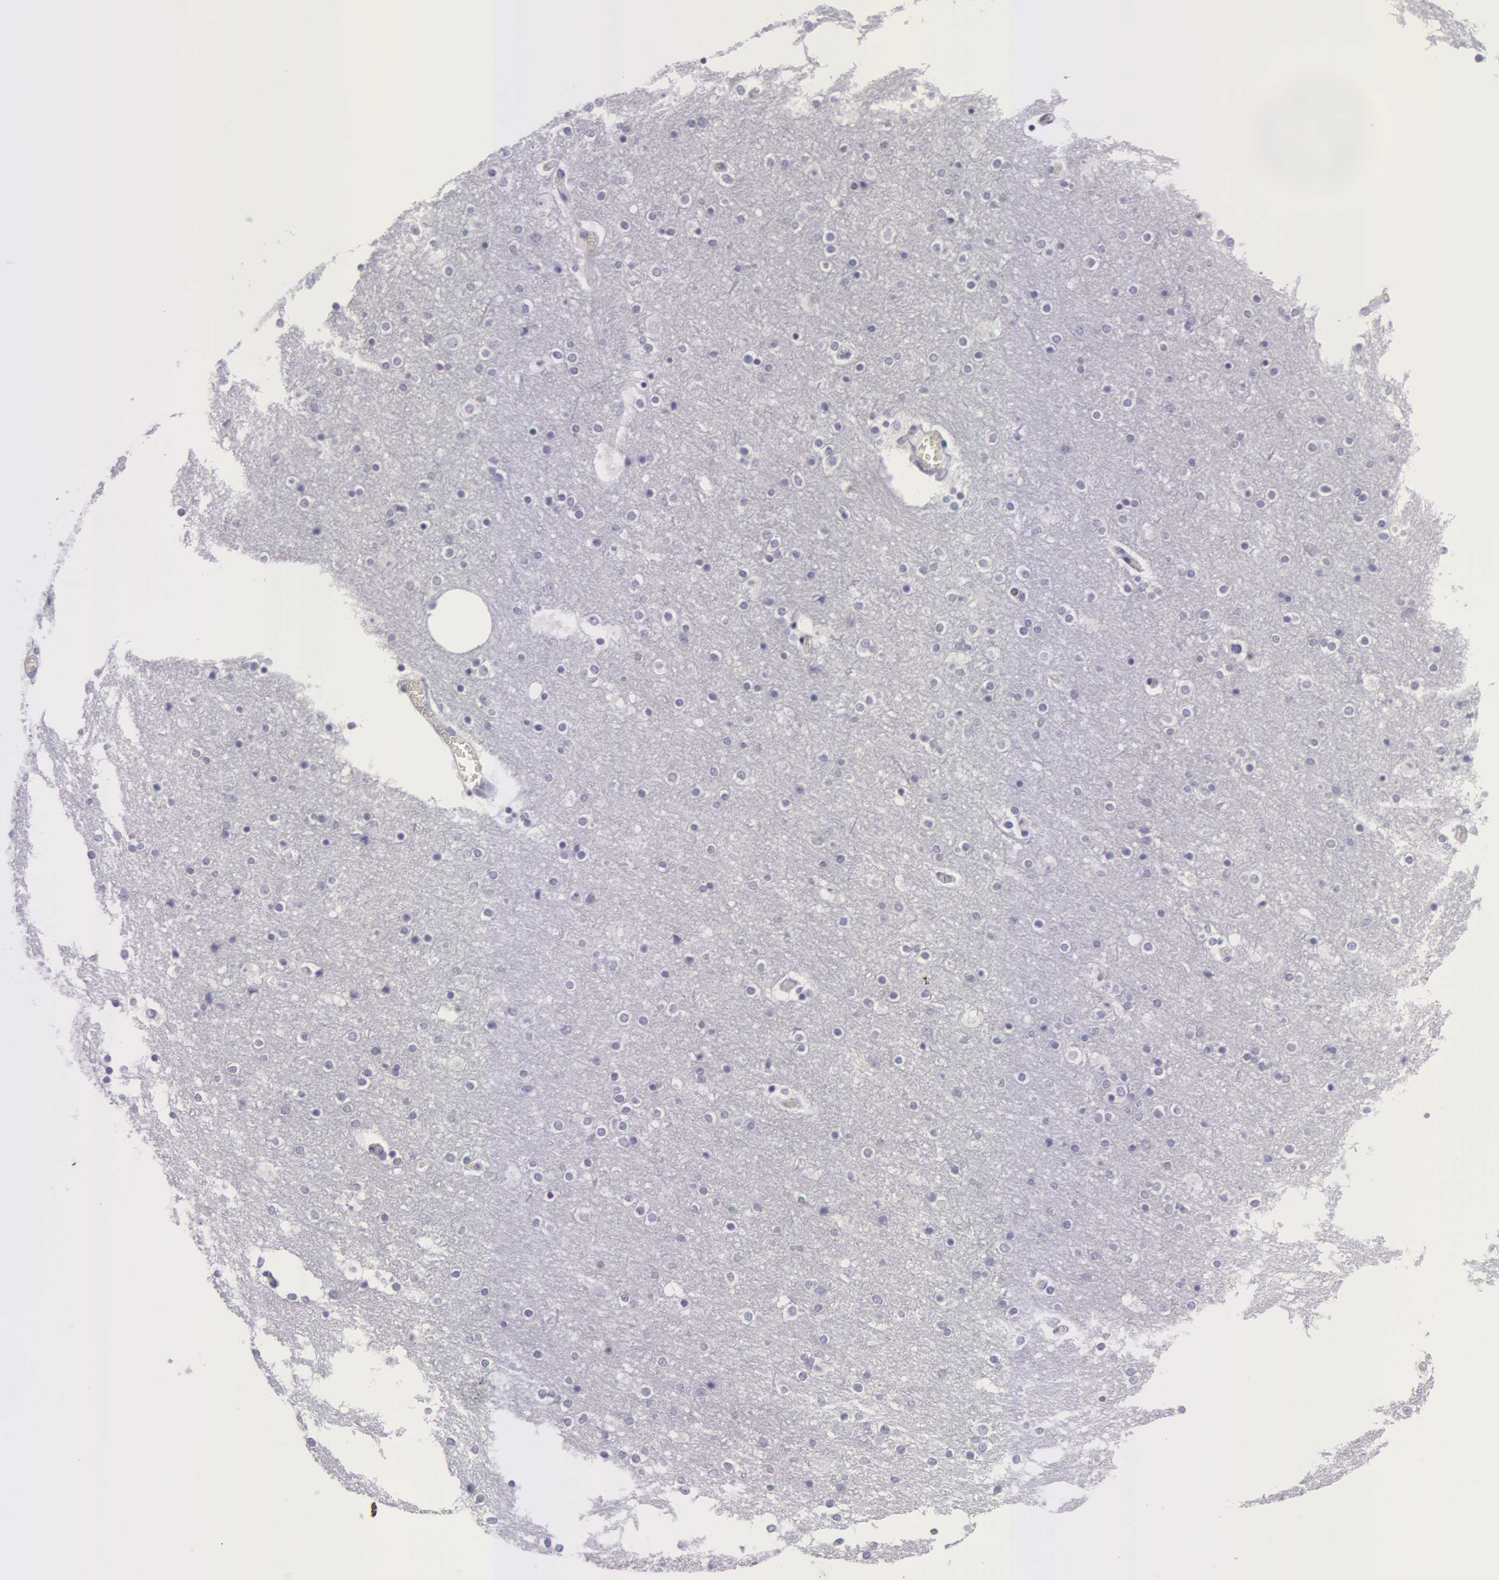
{"staining": {"intensity": "negative", "quantity": "none", "location": "none"}, "tissue": "cerebral cortex", "cell_type": "Endothelial cells", "image_type": "normal", "snomed": [{"axis": "morphology", "description": "Normal tissue, NOS"}, {"axis": "topography", "description": "Cerebral cortex"}], "caption": "The image displays no staining of endothelial cells in normal cerebral cortex. (DAB IHC visualized using brightfield microscopy, high magnification).", "gene": "AMACR", "patient": {"sex": "female", "age": 54}}